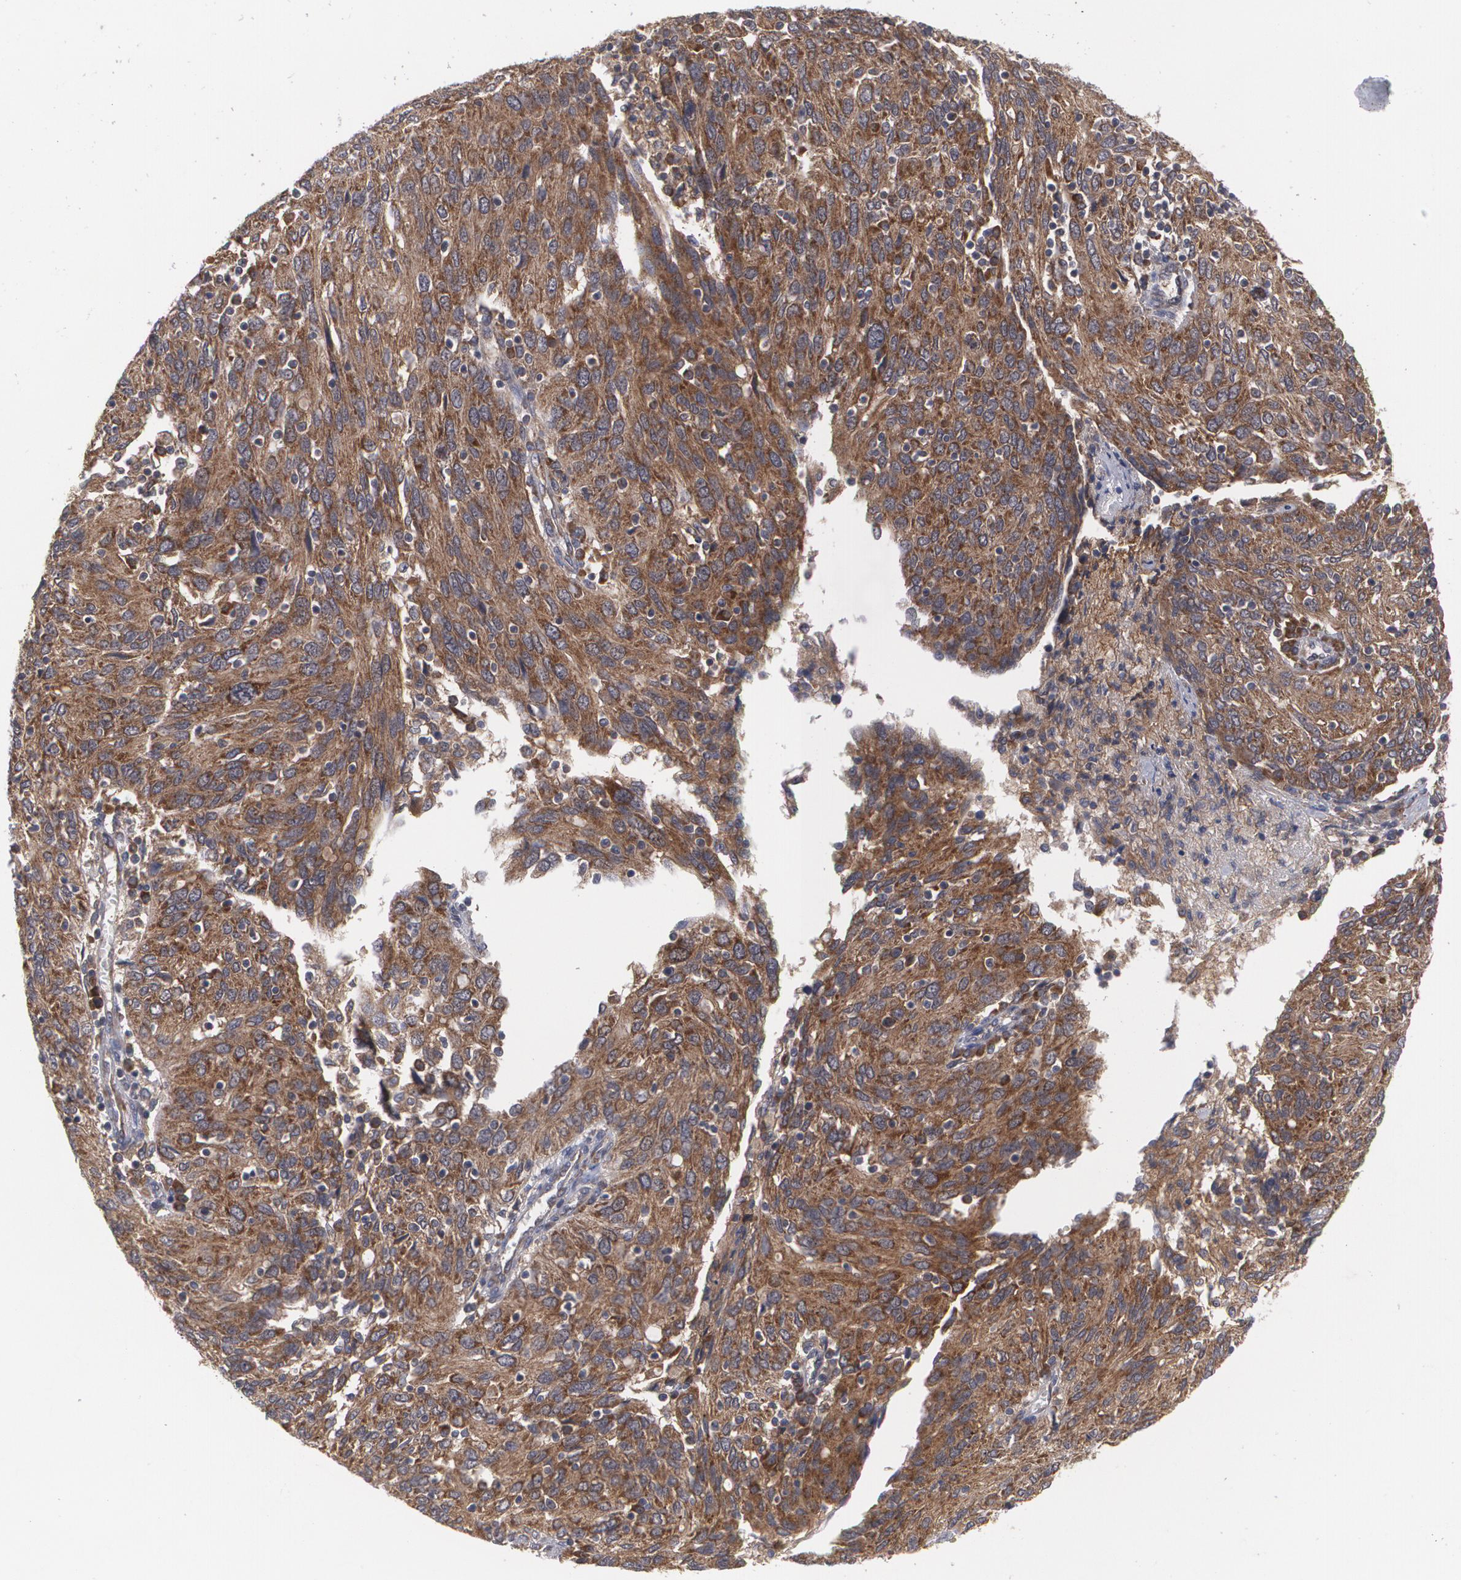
{"staining": {"intensity": "moderate", "quantity": ">75%", "location": "cytoplasmic/membranous"}, "tissue": "ovarian cancer", "cell_type": "Tumor cells", "image_type": "cancer", "snomed": [{"axis": "morphology", "description": "Carcinoma, endometroid"}, {"axis": "topography", "description": "Ovary"}], "caption": "The photomicrograph shows staining of ovarian cancer (endometroid carcinoma), revealing moderate cytoplasmic/membranous protein staining (brown color) within tumor cells.", "gene": "BMP6", "patient": {"sex": "female", "age": 50}}